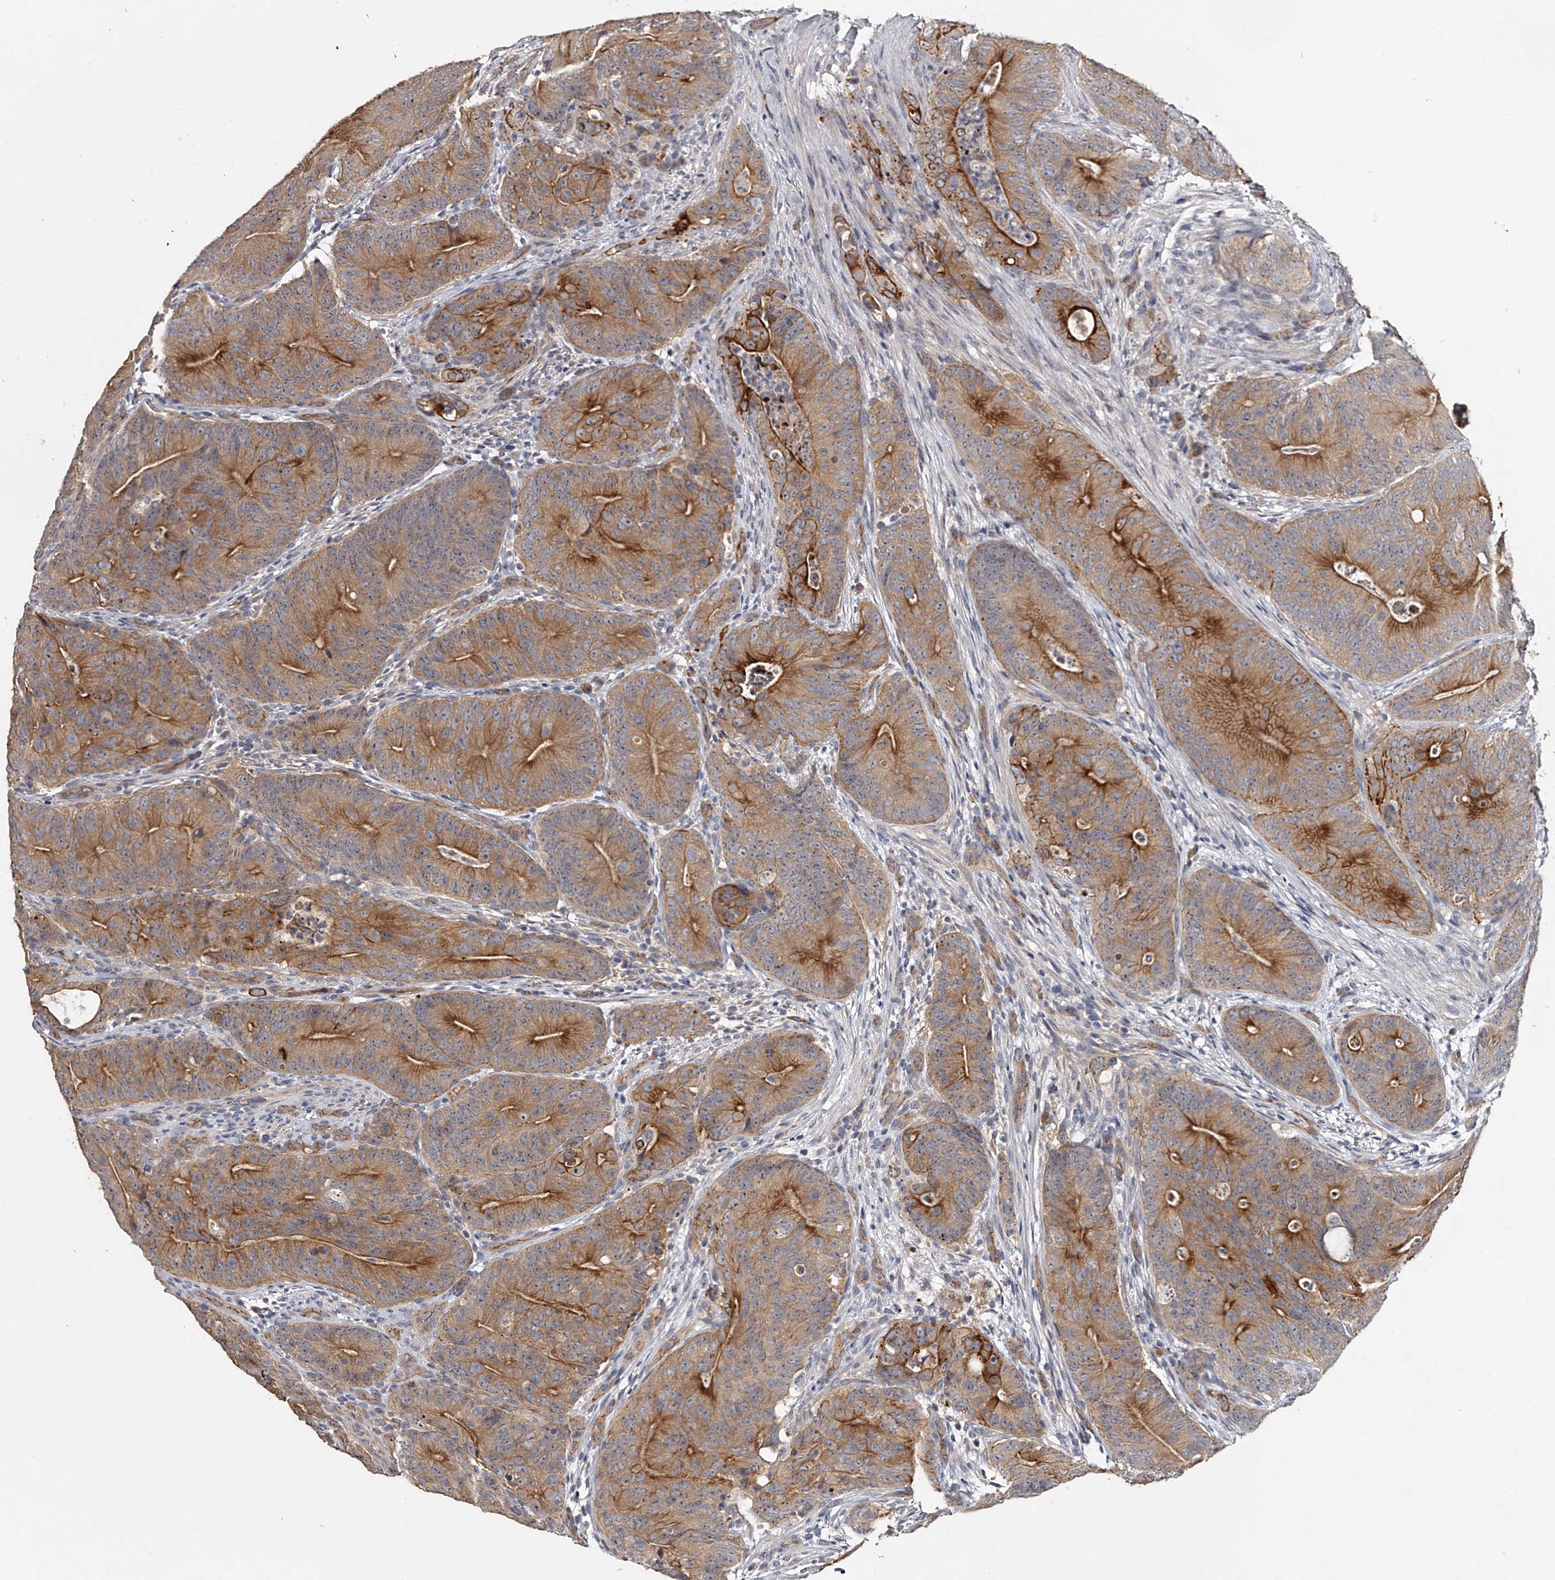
{"staining": {"intensity": "moderate", "quantity": ">75%", "location": "cytoplasmic/membranous"}, "tissue": "colorectal cancer", "cell_type": "Tumor cells", "image_type": "cancer", "snomed": [{"axis": "morphology", "description": "Normal tissue, NOS"}, {"axis": "topography", "description": "Colon"}], "caption": "This micrograph demonstrates colorectal cancer stained with immunohistochemistry (IHC) to label a protein in brown. The cytoplasmic/membranous of tumor cells show moderate positivity for the protein. Nuclei are counter-stained blue.", "gene": "MDN1", "patient": {"sex": "female", "age": 82}}